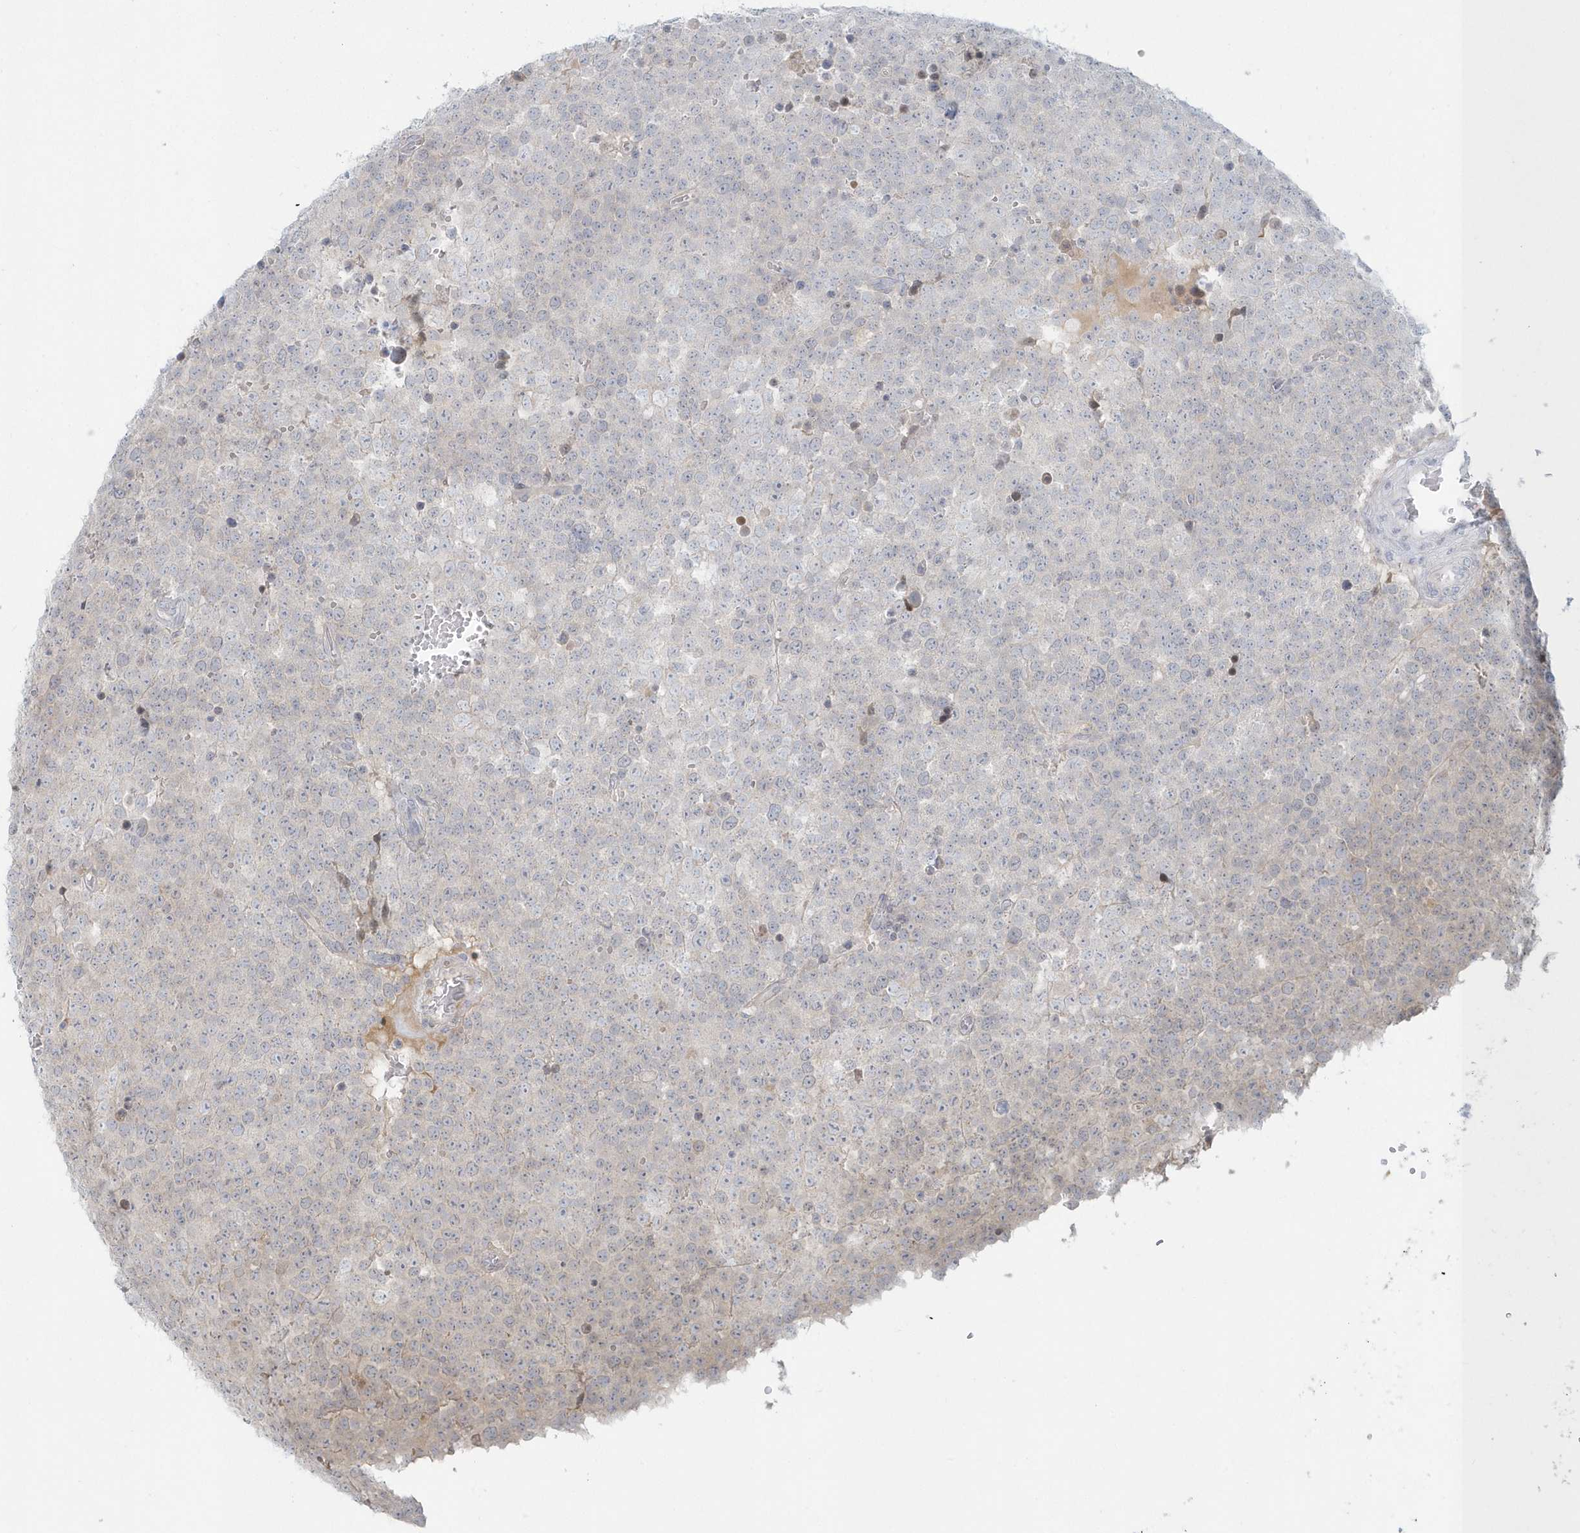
{"staining": {"intensity": "negative", "quantity": "none", "location": "none"}, "tissue": "testis cancer", "cell_type": "Tumor cells", "image_type": "cancer", "snomed": [{"axis": "morphology", "description": "Seminoma, NOS"}, {"axis": "topography", "description": "Testis"}], "caption": "Testis cancer stained for a protein using immunohistochemistry exhibits no expression tumor cells.", "gene": "BLTP3A", "patient": {"sex": "male", "age": 71}}